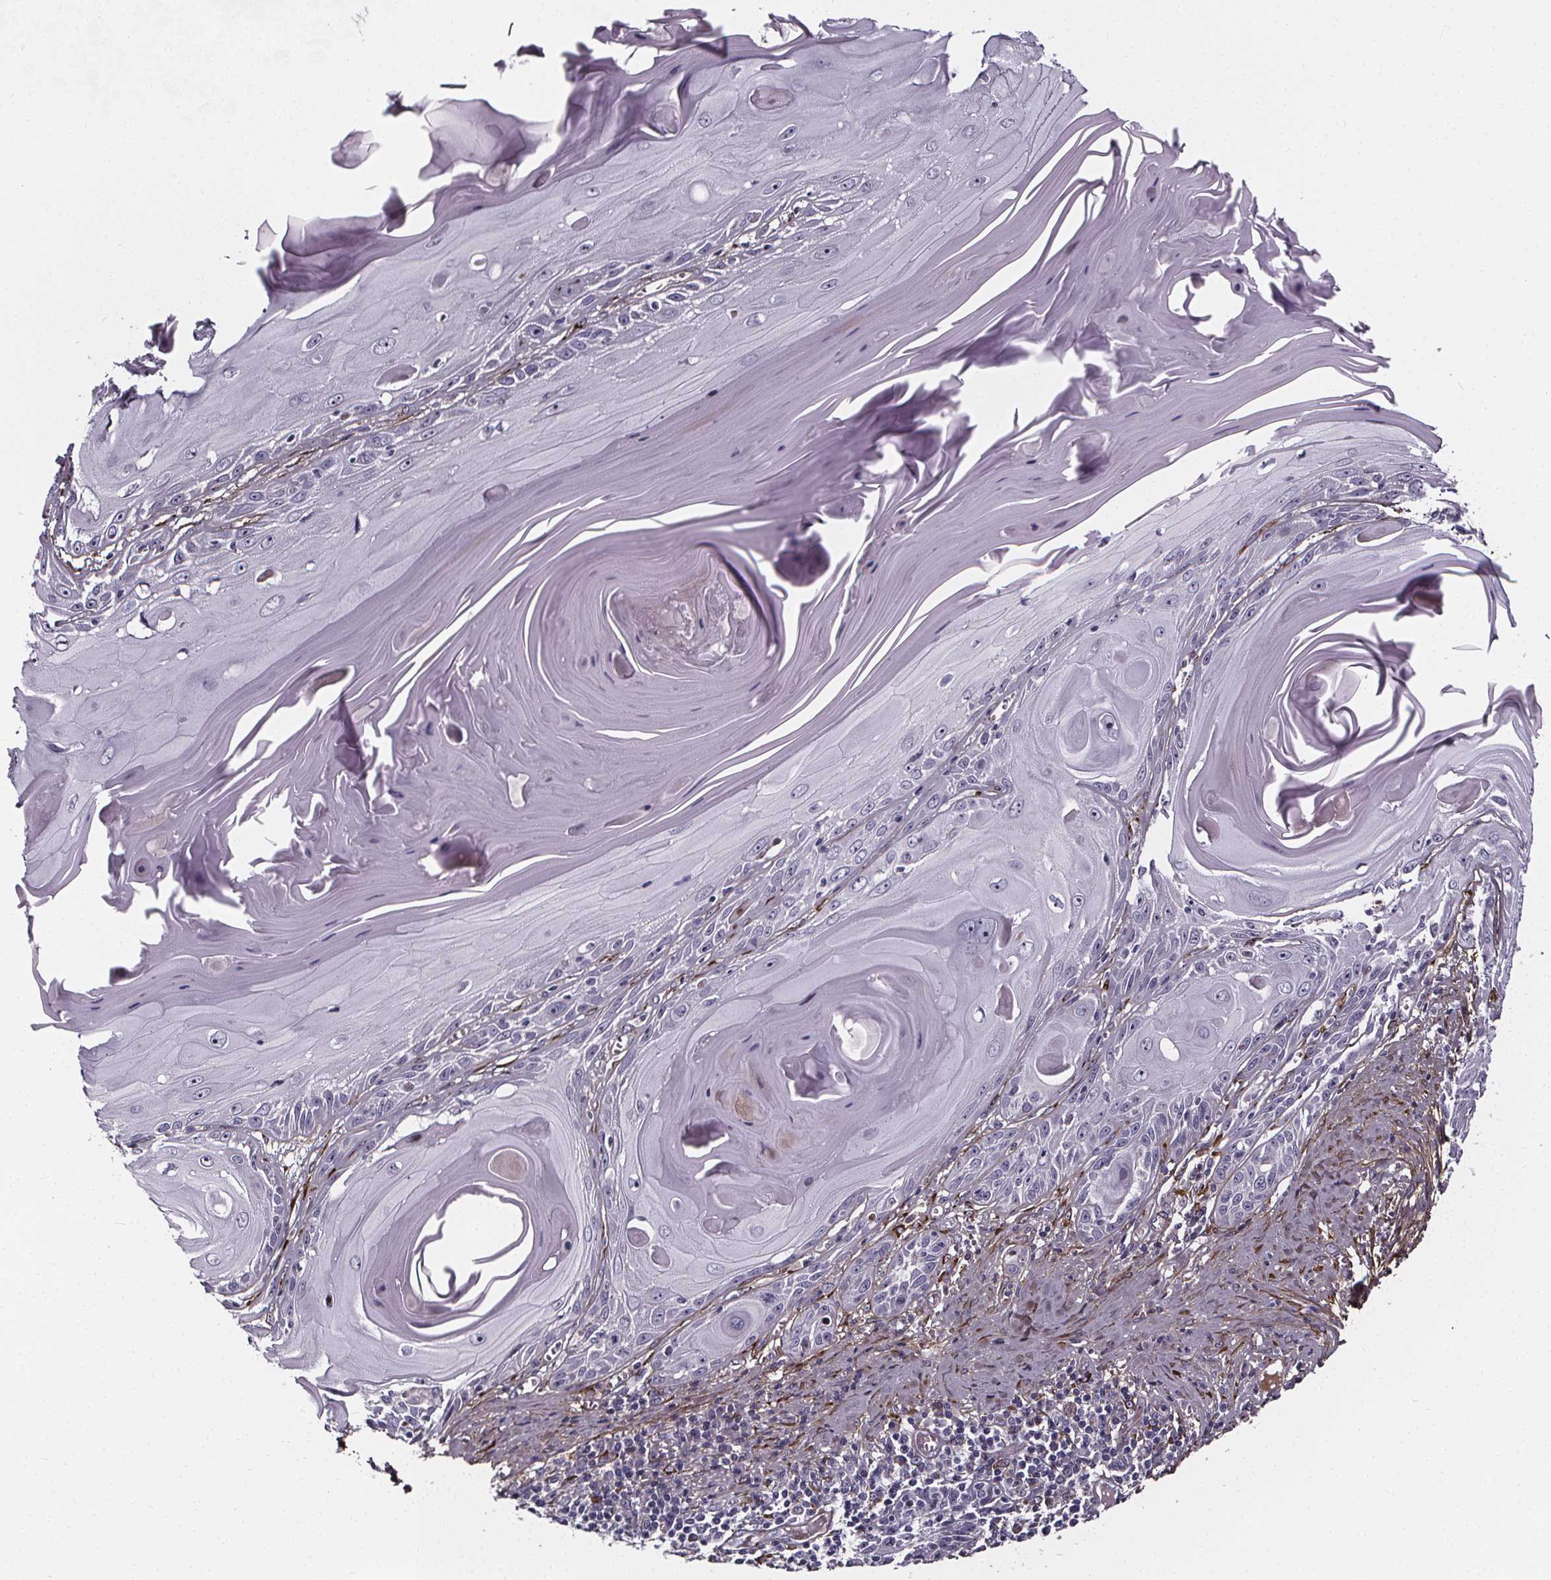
{"staining": {"intensity": "negative", "quantity": "none", "location": "none"}, "tissue": "skin cancer", "cell_type": "Tumor cells", "image_type": "cancer", "snomed": [{"axis": "morphology", "description": "Squamous cell carcinoma, NOS"}, {"axis": "topography", "description": "Skin"}, {"axis": "topography", "description": "Vulva"}], "caption": "An image of human skin cancer is negative for staining in tumor cells. (DAB immunohistochemistry (IHC) visualized using brightfield microscopy, high magnification).", "gene": "AEBP1", "patient": {"sex": "female", "age": 85}}